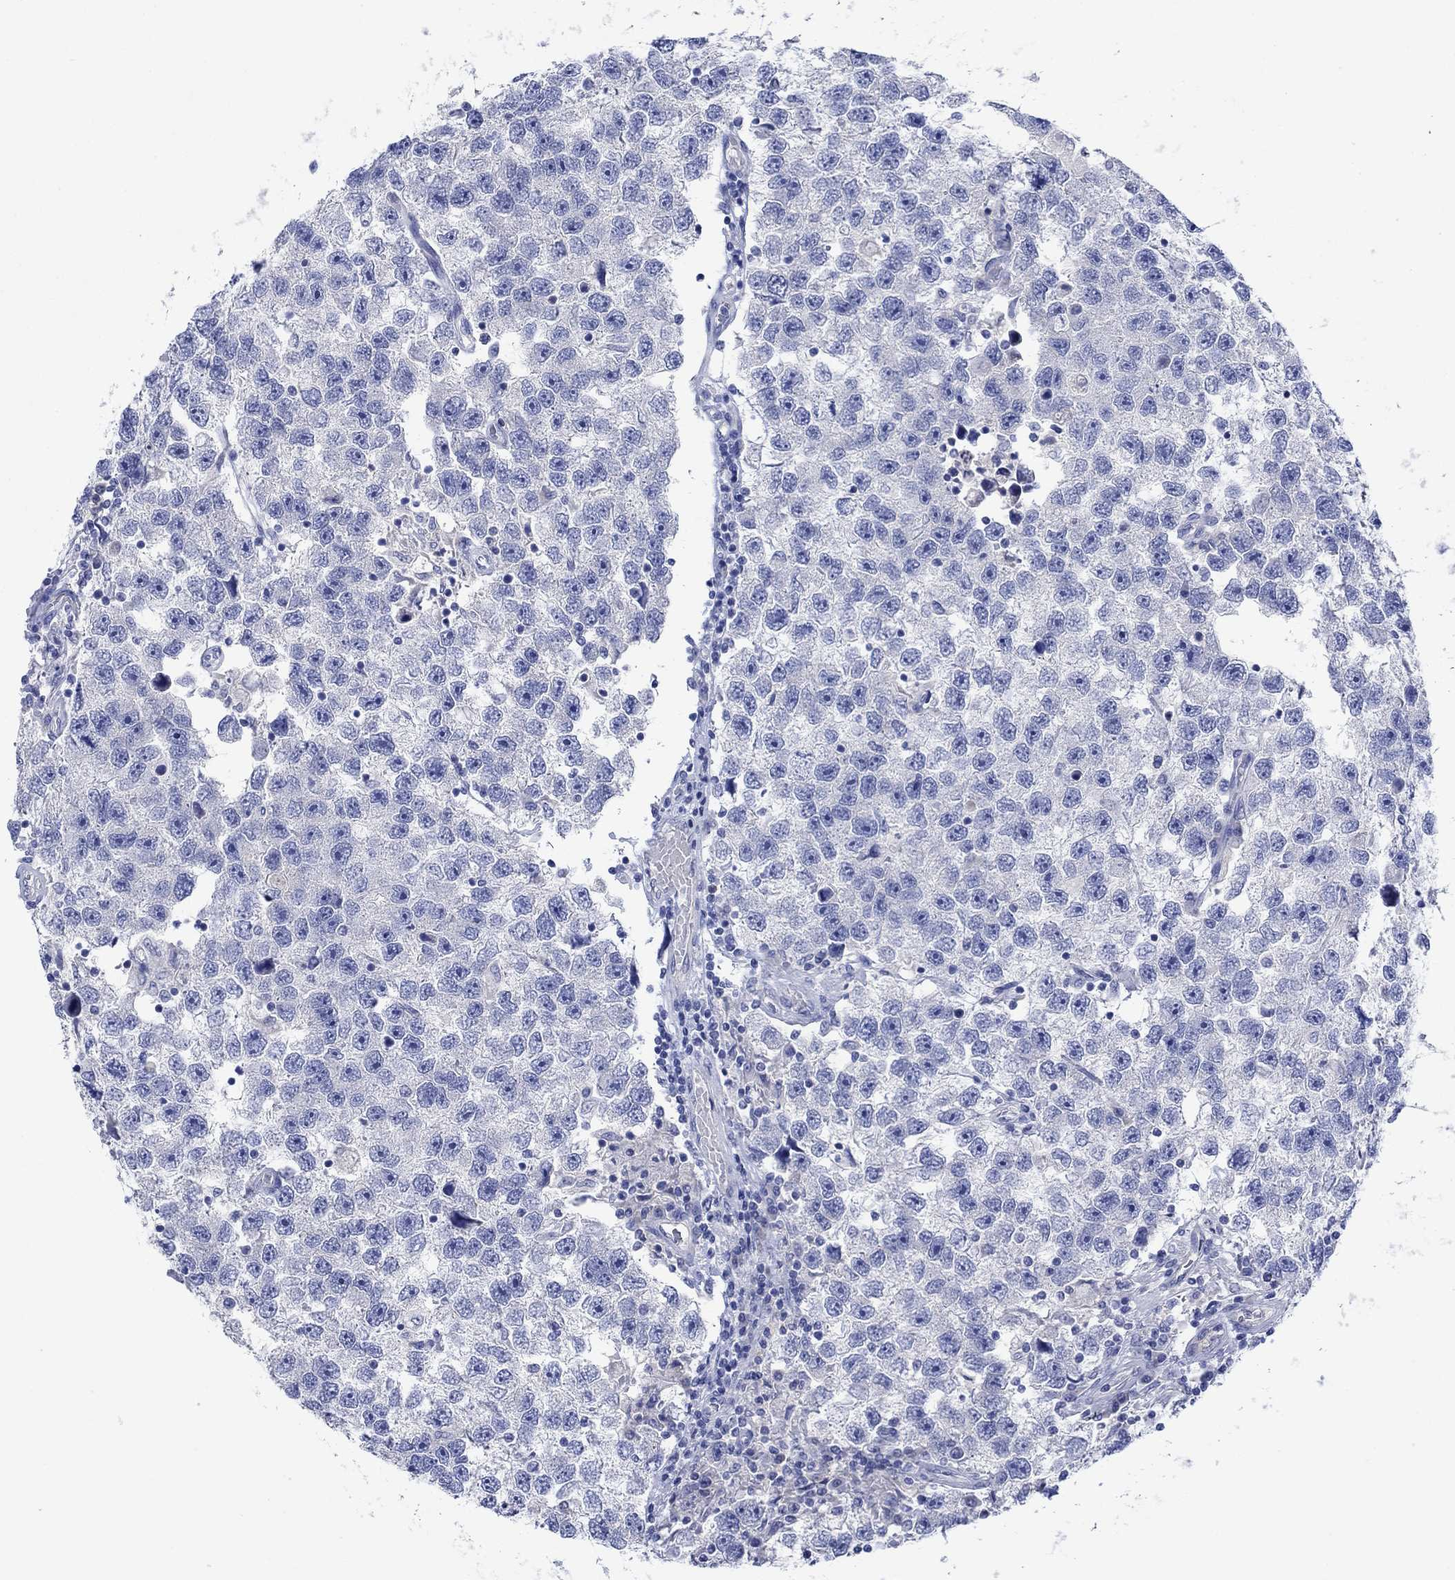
{"staining": {"intensity": "negative", "quantity": "none", "location": "none"}, "tissue": "testis cancer", "cell_type": "Tumor cells", "image_type": "cancer", "snomed": [{"axis": "morphology", "description": "Seminoma, NOS"}, {"axis": "topography", "description": "Testis"}], "caption": "This is a histopathology image of immunohistochemistry staining of testis seminoma, which shows no staining in tumor cells. The staining is performed using DAB (3,3'-diaminobenzidine) brown chromogen with nuclei counter-stained in using hematoxylin.", "gene": "TRIM16", "patient": {"sex": "male", "age": 26}}